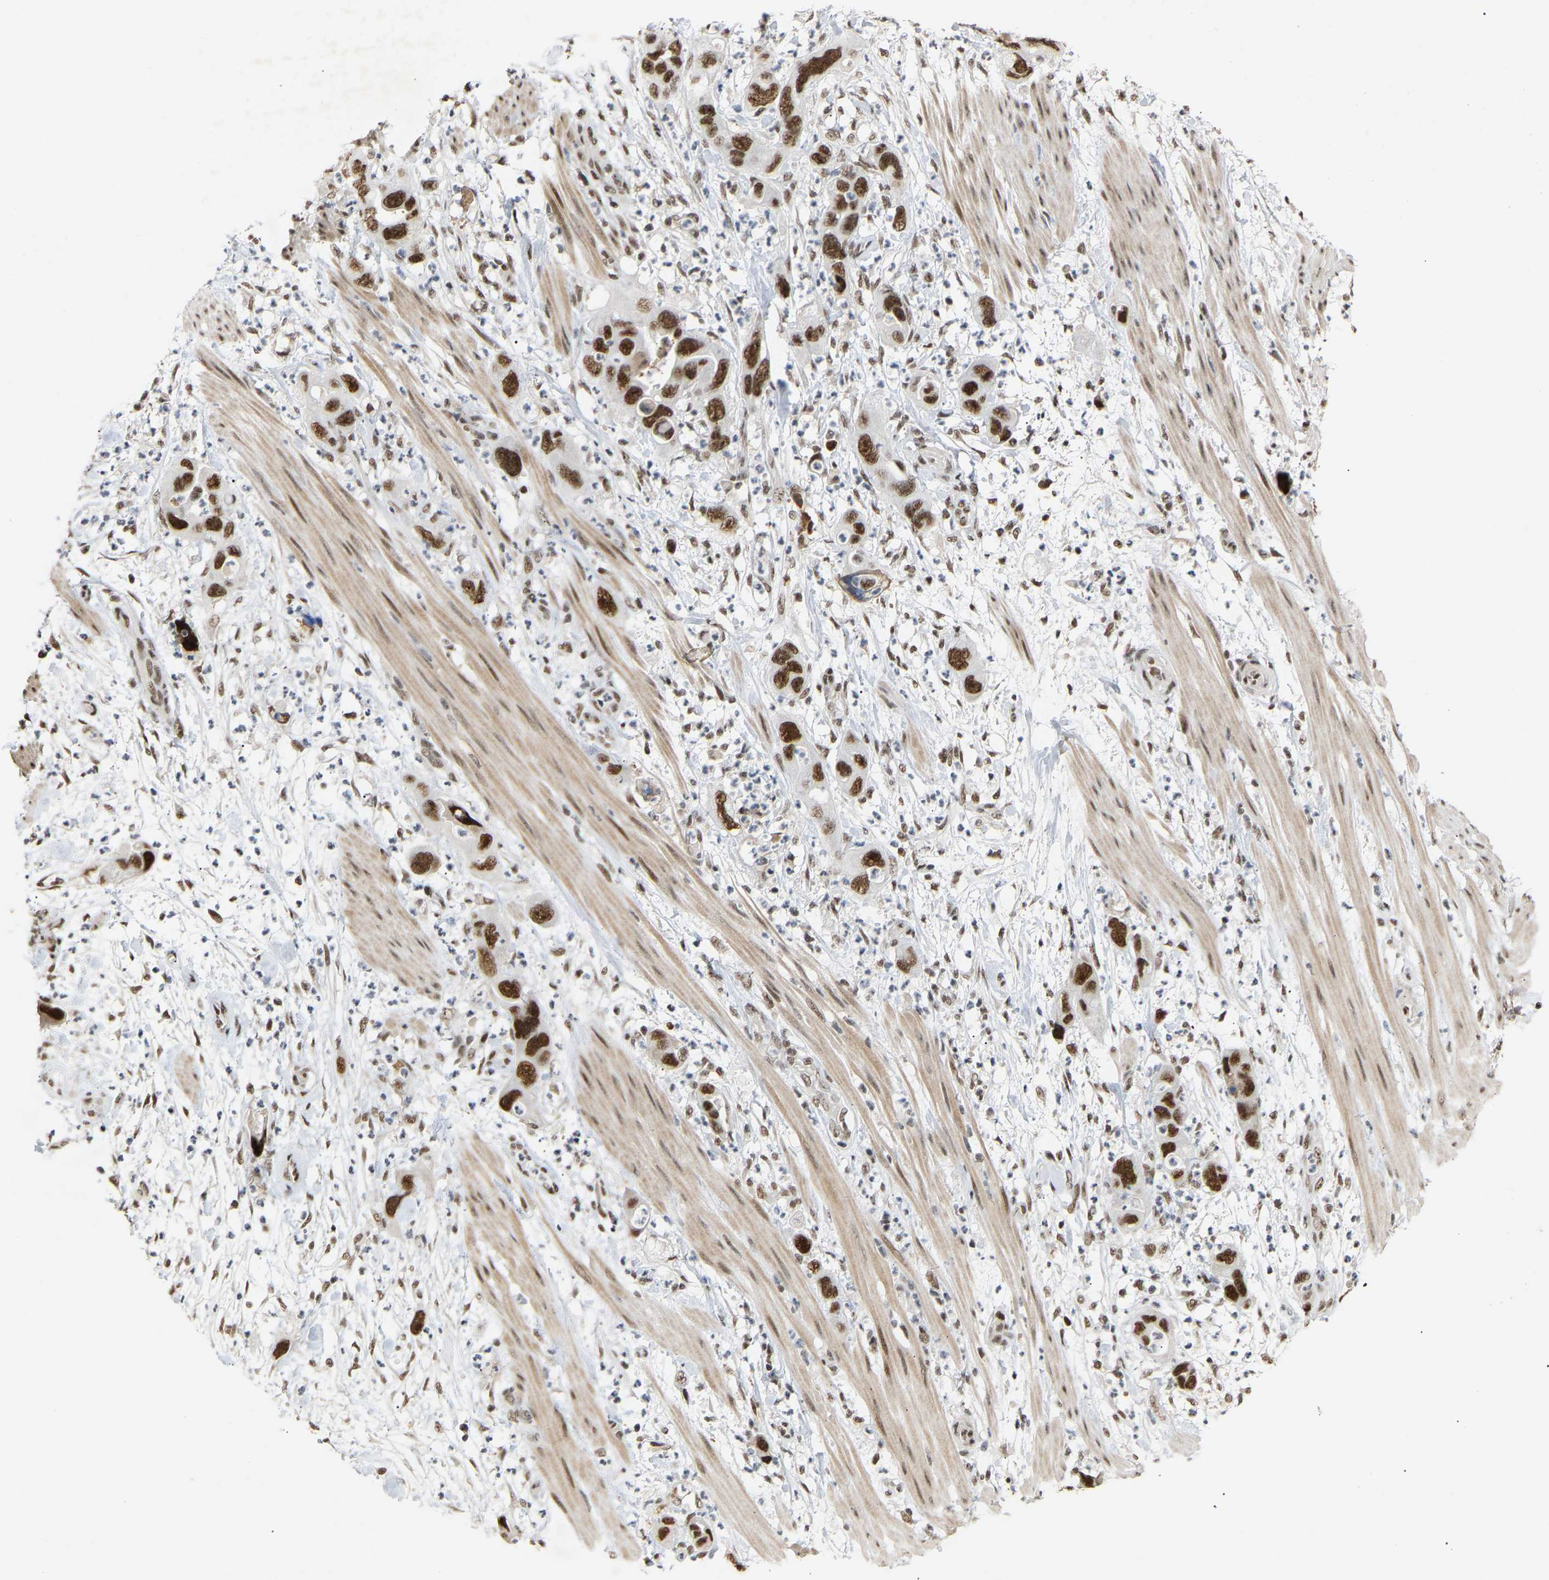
{"staining": {"intensity": "strong", "quantity": ">75%", "location": "nuclear"}, "tissue": "pancreatic cancer", "cell_type": "Tumor cells", "image_type": "cancer", "snomed": [{"axis": "morphology", "description": "Adenocarcinoma, NOS"}, {"axis": "topography", "description": "Pancreas"}], "caption": "Protein staining reveals strong nuclear positivity in about >75% of tumor cells in pancreatic adenocarcinoma. The protein is stained brown, and the nuclei are stained in blue (DAB IHC with brightfield microscopy, high magnification).", "gene": "NELFB", "patient": {"sex": "female", "age": 71}}